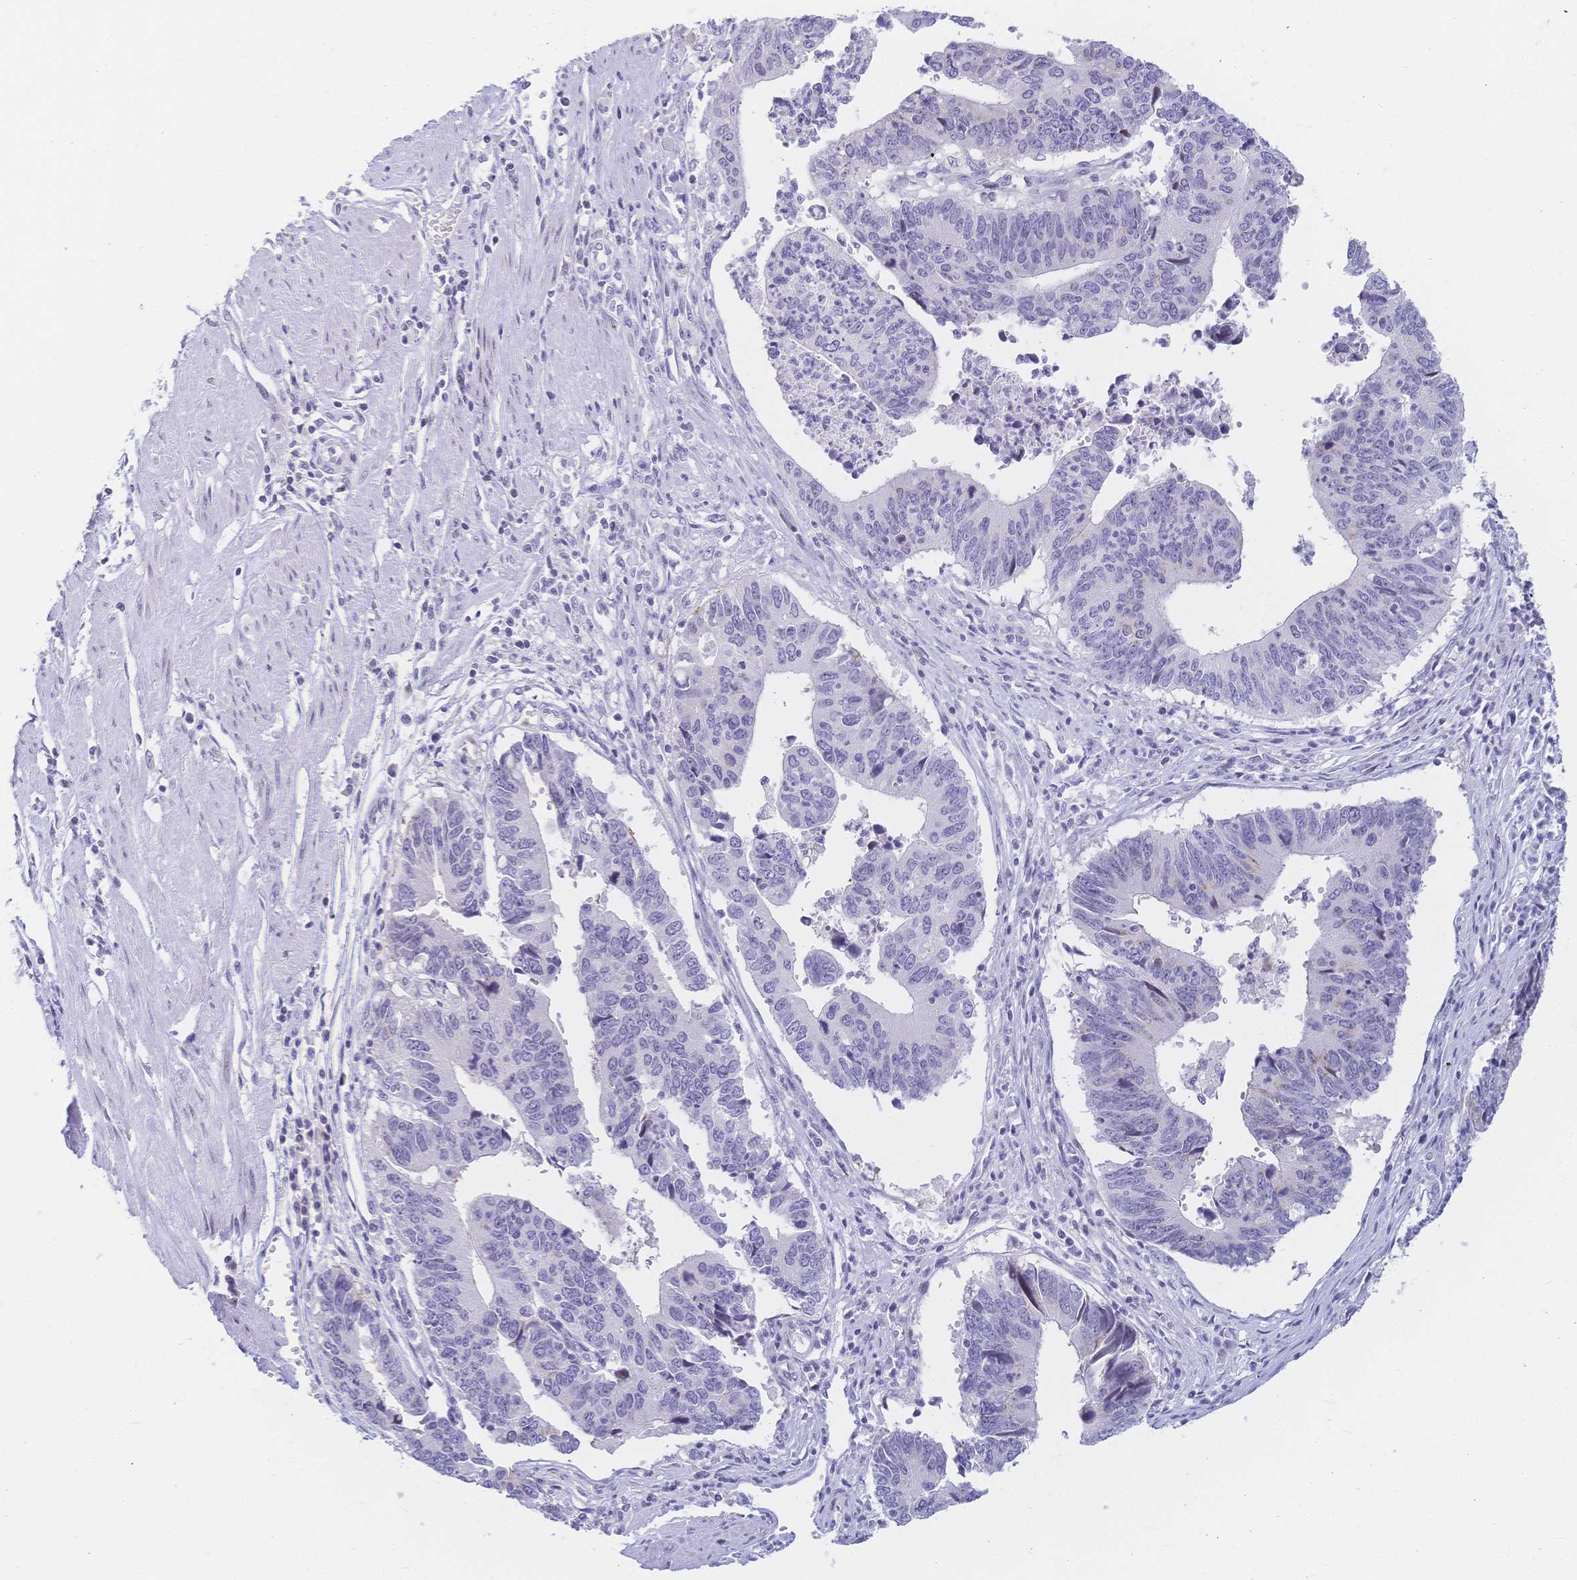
{"staining": {"intensity": "negative", "quantity": "none", "location": "none"}, "tissue": "stomach cancer", "cell_type": "Tumor cells", "image_type": "cancer", "snomed": [{"axis": "morphology", "description": "Adenocarcinoma, NOS"}, {"axis": "topography", "description": "Stomach"}], "caption": "DAB immunohistochemical staining of stomach adenocarcinoma demonstrates no significant positivity in tumor cells.", "gene": "CR2", "patient": {"sex": "male", "age": 59}}